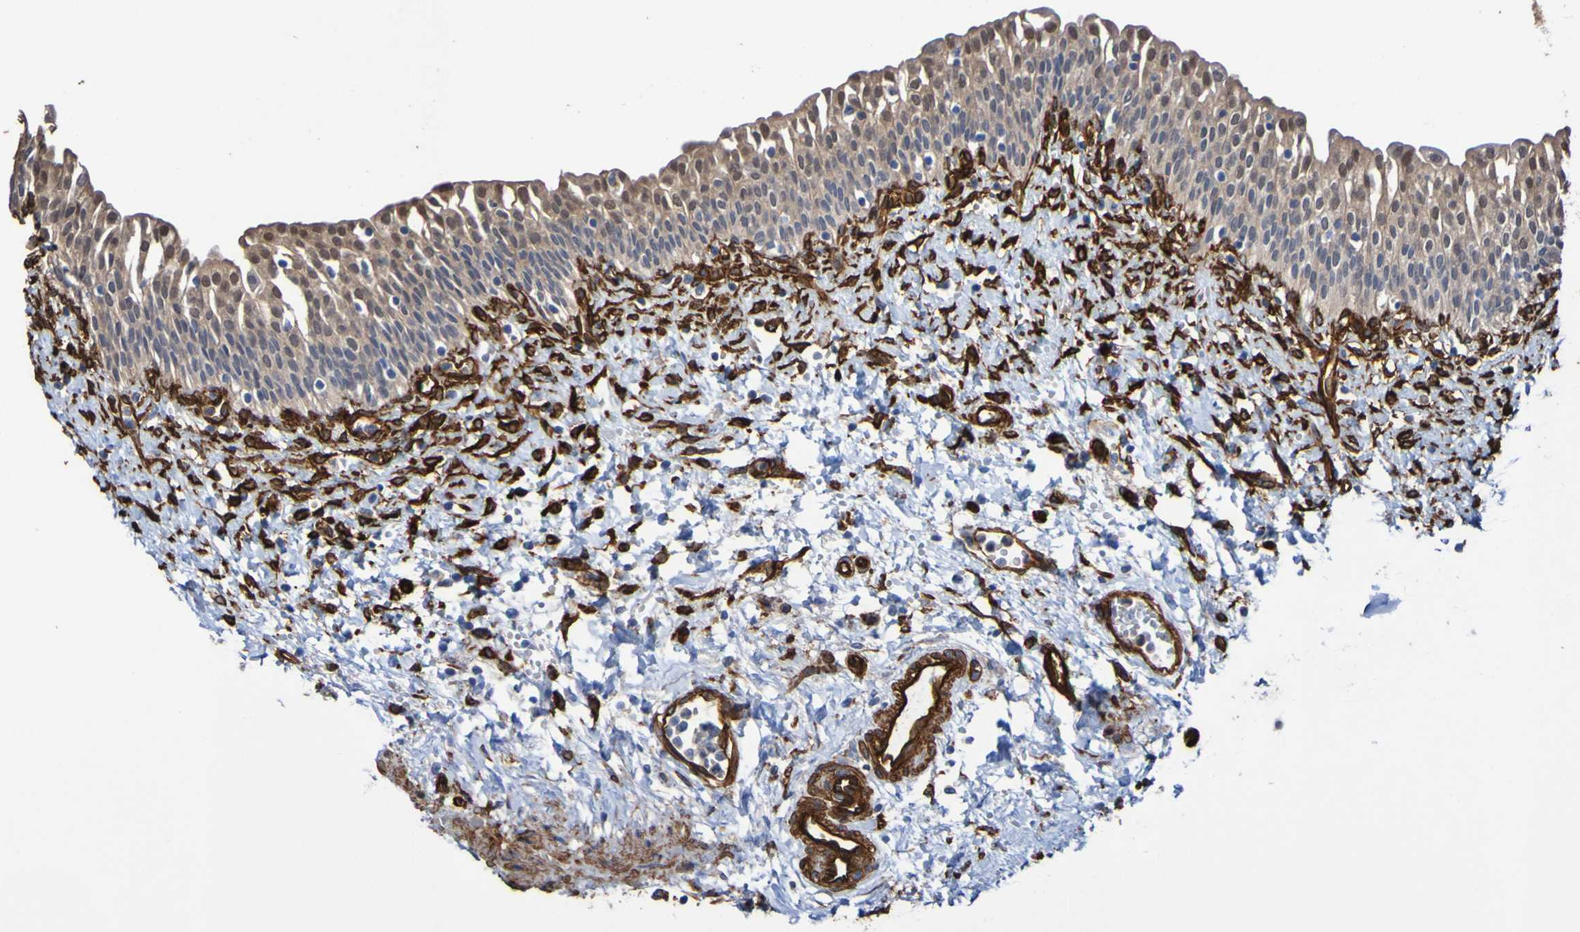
{"staining": {"intensity": "moderate", "quantity": ">75%", "location": "cytoplasmic/membranous,nuclear"}, "tissue": "urinary bladder", "cell_type": "Urothelial cells", "image_type": "normal", "snomed": [{"axis": "morphology", "description": "Normal tissue, NOS"}, {"axis": "topography", "description": "Urinary bladder"}], "caption": "The image demonstrates staining of benign urinary bladder, revealing moderate cytoplasmic/membranous,nuclear protein staining (brown color) within urothelial cells. The staining was performed using DAB (3,3'-diaminobenzidine), with brown indicating positive protein expression. Nuclei are stained blue with hematoxylin.", "gene": "ELMOD3", "patient": {"sex": "male", "age": 55}}